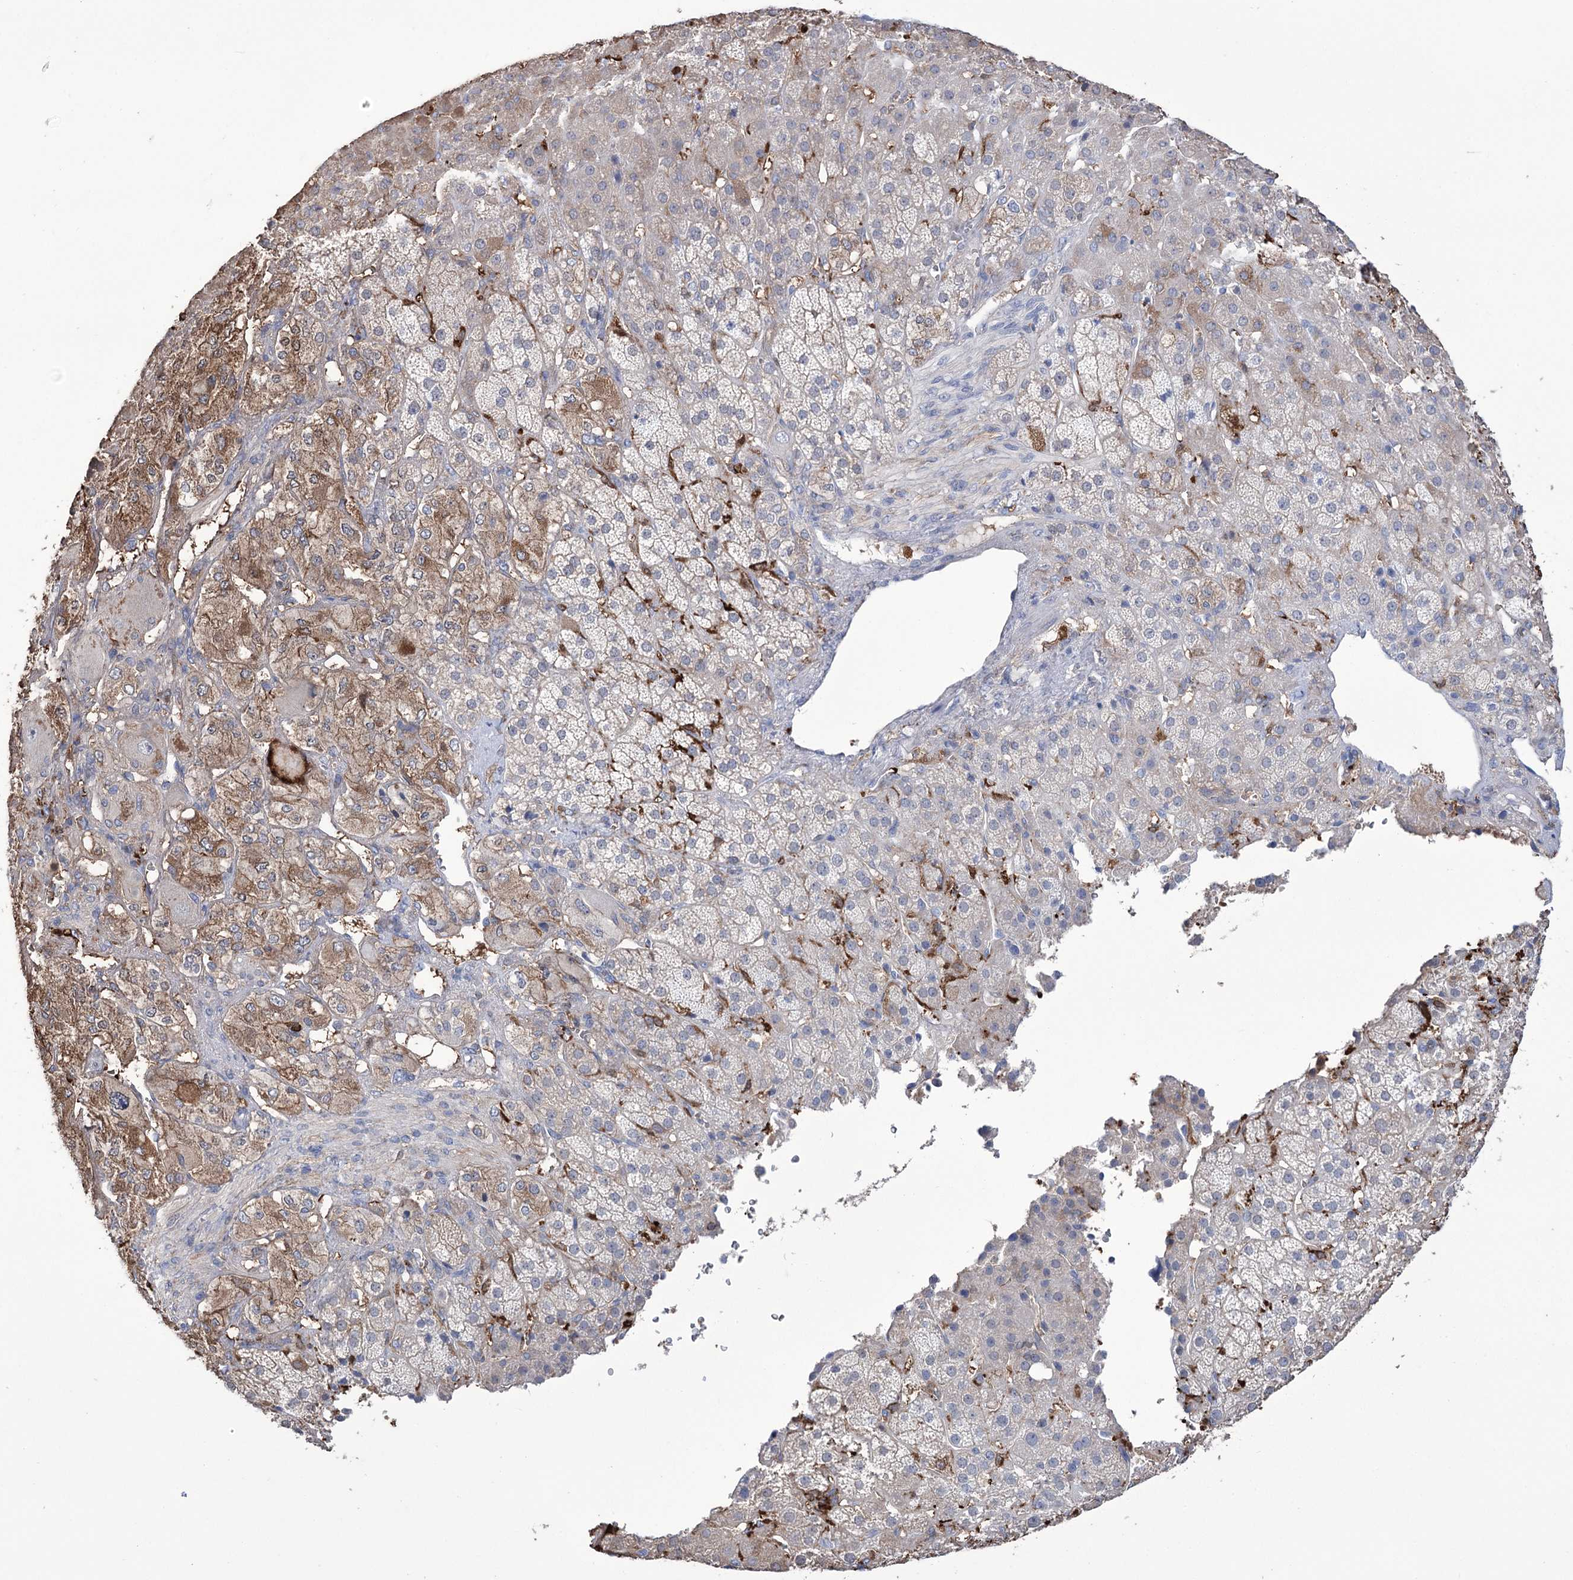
{"staining": {"intensity": "moderate", "quantity": "<25%", "location": "cytoplasmic/membranous"}, "tissue": "adrenal gland", "cell_type": "Glandular cells", "image_type": "normal", "snomed": [{"axis": "morphology", "description": "Normal tissue, NOS"}, {"axis": "topography", "description": "Adrenal gland"}], "caption": "Glandular cells reveal moderate cytoplasmic/membranous positivity in about <25% of cells in unremarkable adrenal gland. The staining was performed using DAB (3,3'-diaminobenzidine), with brown indicating positive protein expression. Nuclei are stained blue with hematoxylin.", "gene": "ZNF622", "patient": {"sex": "female", "age": 57}}